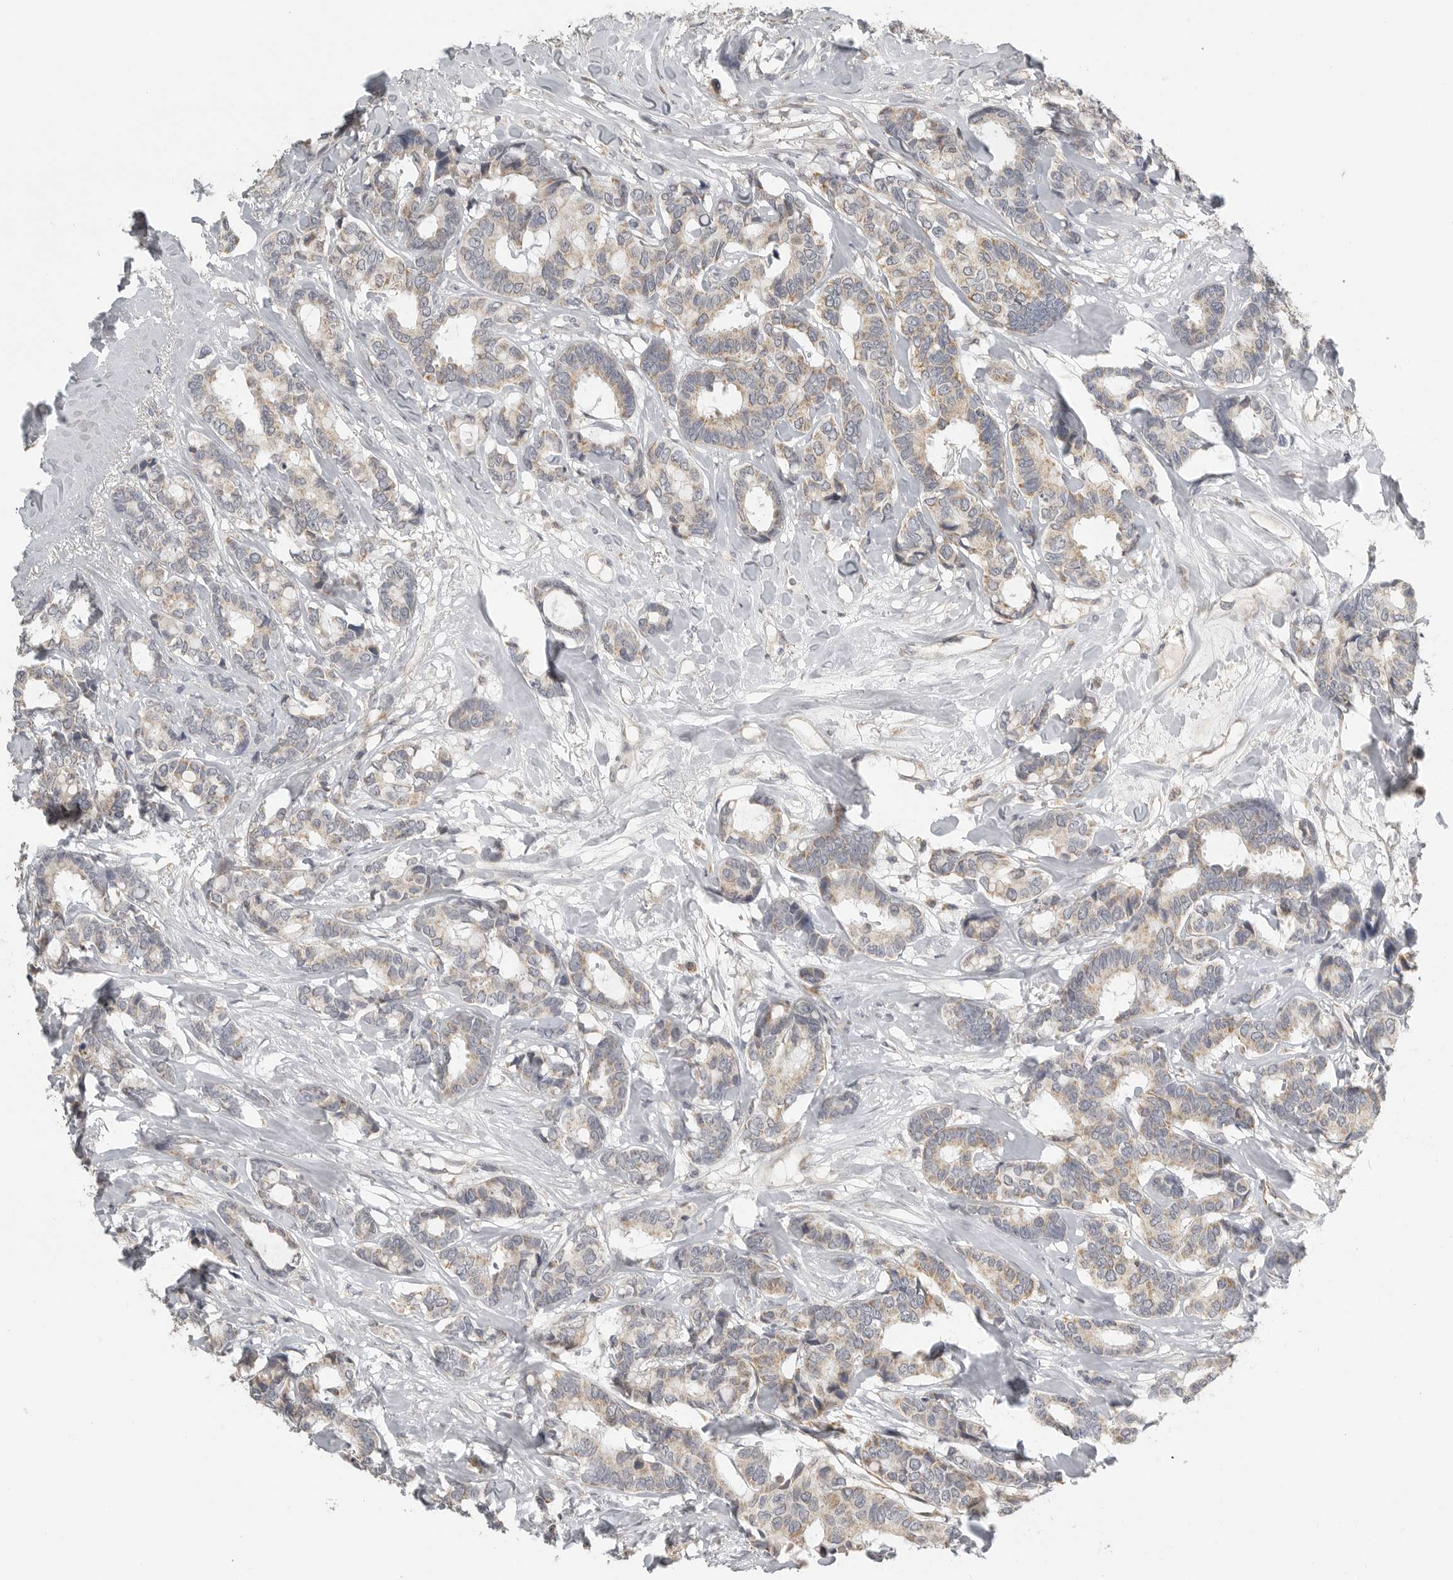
{"staining": {"intensity": "weak", "quantity": "25%-75%", "location": "cytoplasmic/membranous"}, "tissue": "breast cancer", "cell_type": "Tumor cells", "image_type": "cancer", "snomed": [{"axis": "morphology", "description": "Duct carcinoma"}, {"axis": "topography", "description": "Breast"}], "caption": "Immunohistochemistry staining of intraductal carcinoma (breast), which reveals low levels of weak cytoplasmic/membranous staining in approximately 25%-75% of tumor cells indicating weak cytoplasmic/membranous protein positivity. The staining was performed using DAB (3,3'-diaminobenzidine) (brown) for protein detection and nuclei were counterstained in hematoxylin (blue).", "gene": "RXFP3", "patient": {"sex": "female", "age": 87}}